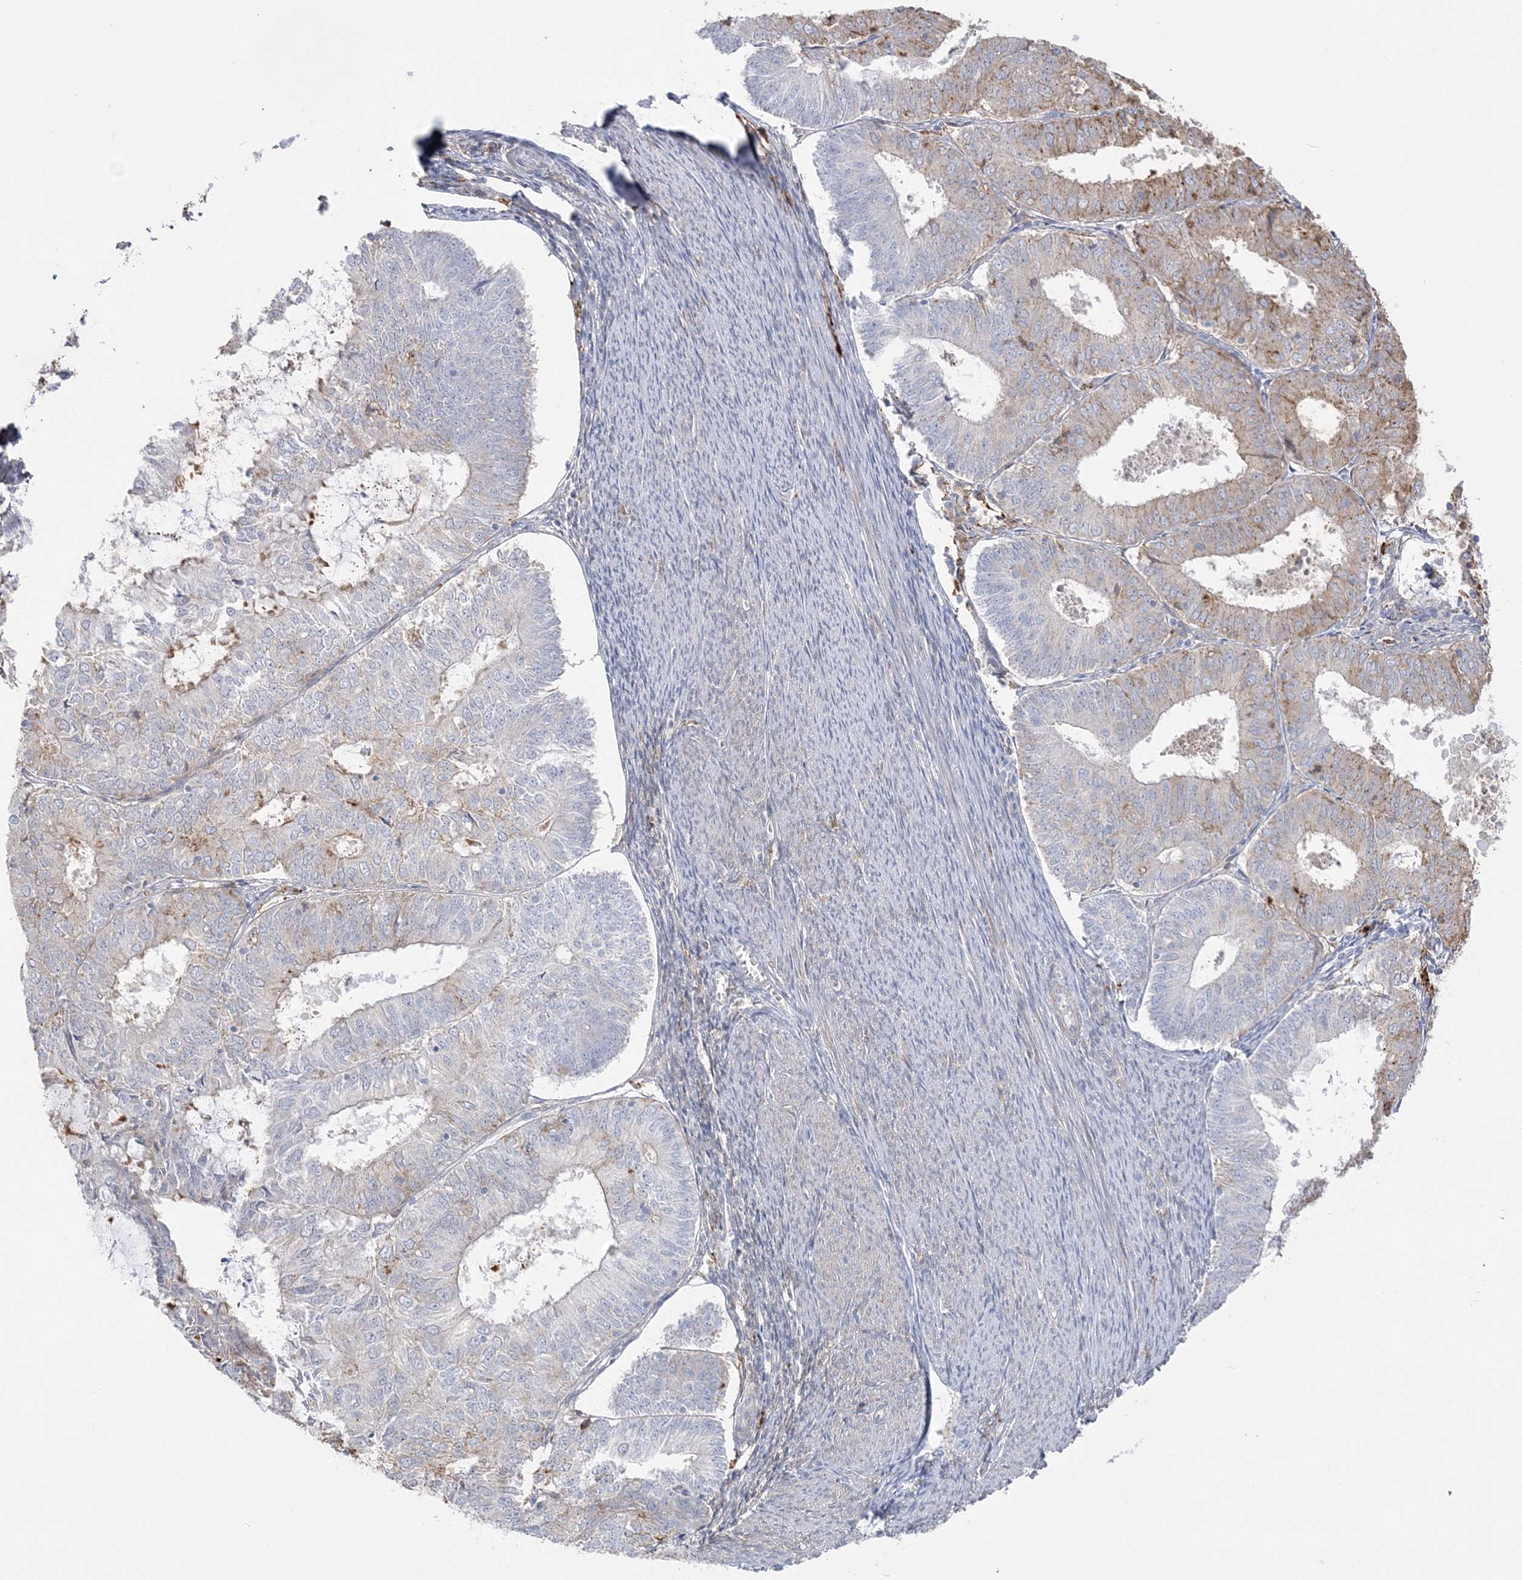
{"staining": {"intensity": "weak", "quantity": "25%-75%", "location": "cytoplasmic/membranous"}, "tissue": "endometrial cancer", "cell_type": "Tumor cells", "image_type": "cancer", "snomed": [{"axis": "morphology", "description": "Adenocarcinoma, NOS"}, {"axis": "topography", "description": "Endometrium"}], "caption": "Human adenocarcinoma (endometrial) stained with a brown dye reveals weak cytoplasmic/membranous positive expression in about 25%-75% of tumor cells.", "gene": "HAAO", "patient": {"sex": "female", "age": 57}}